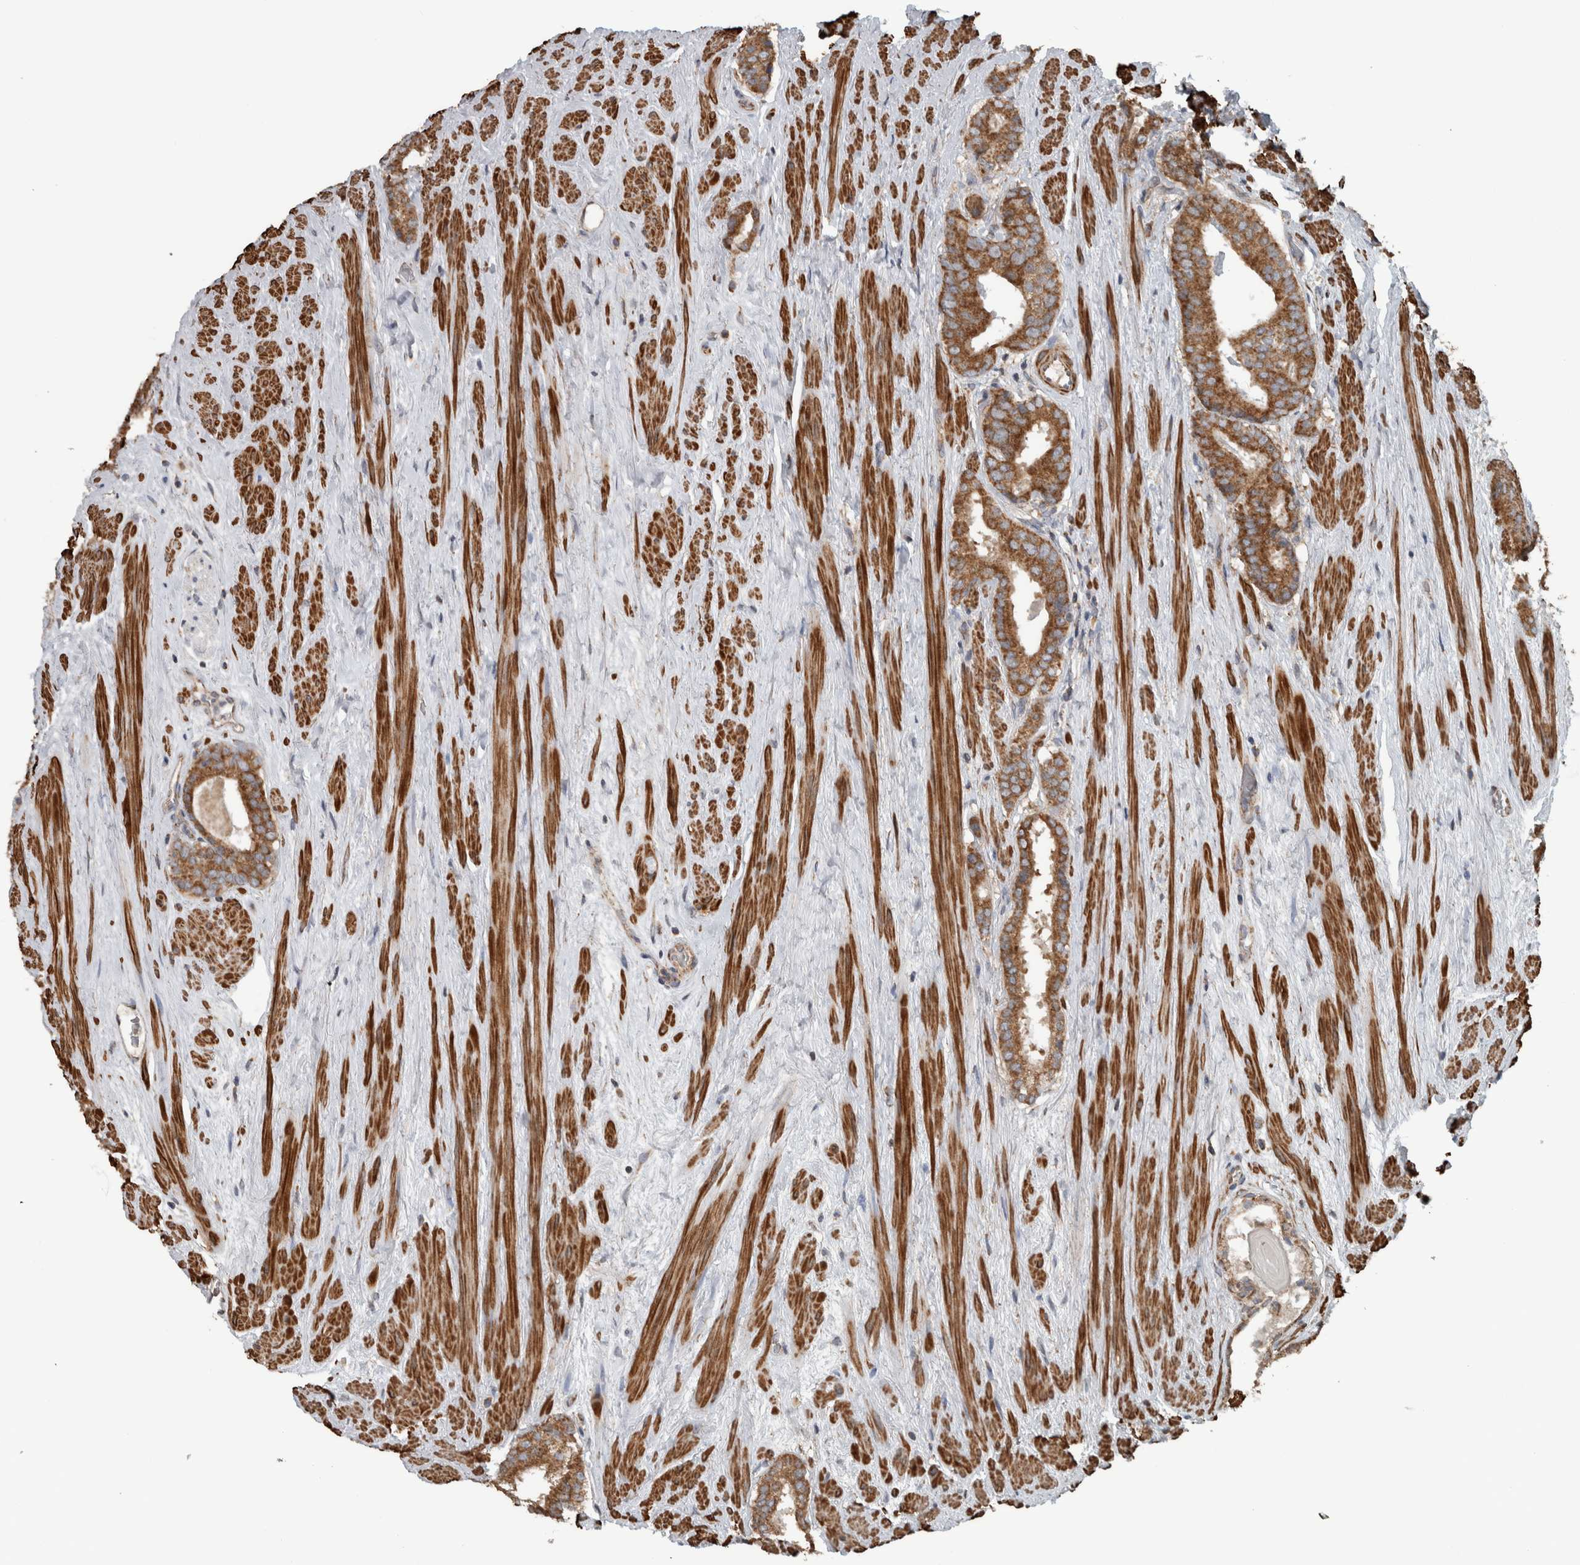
{"staining": {"intensity": "strong", "quantity": ">75%", "location": "cytoplasmic/membranous"}, "tissue": "prostate cancer", "cell_type": "Tumor cells", "image_type": "cancer", "snomed": [{"axis": "morphology", "description": "Adenocarcinoma, Low grade"}, {"axis": "topography", "description": "Prostate"}], "caption": "Protein analysis of prostate cancer (adenocarcinoma (low-grade)) tissue exhibits strong cytoplasmic/membranous positivity in about >75% of tumor cells. The staining is performed using DAB brown chromogen to label protein expression. The nuclei are counter-stained blue using hematoxylin.", "gene": "ARMC1", "patient": {"sex": "male", "age": 69}}